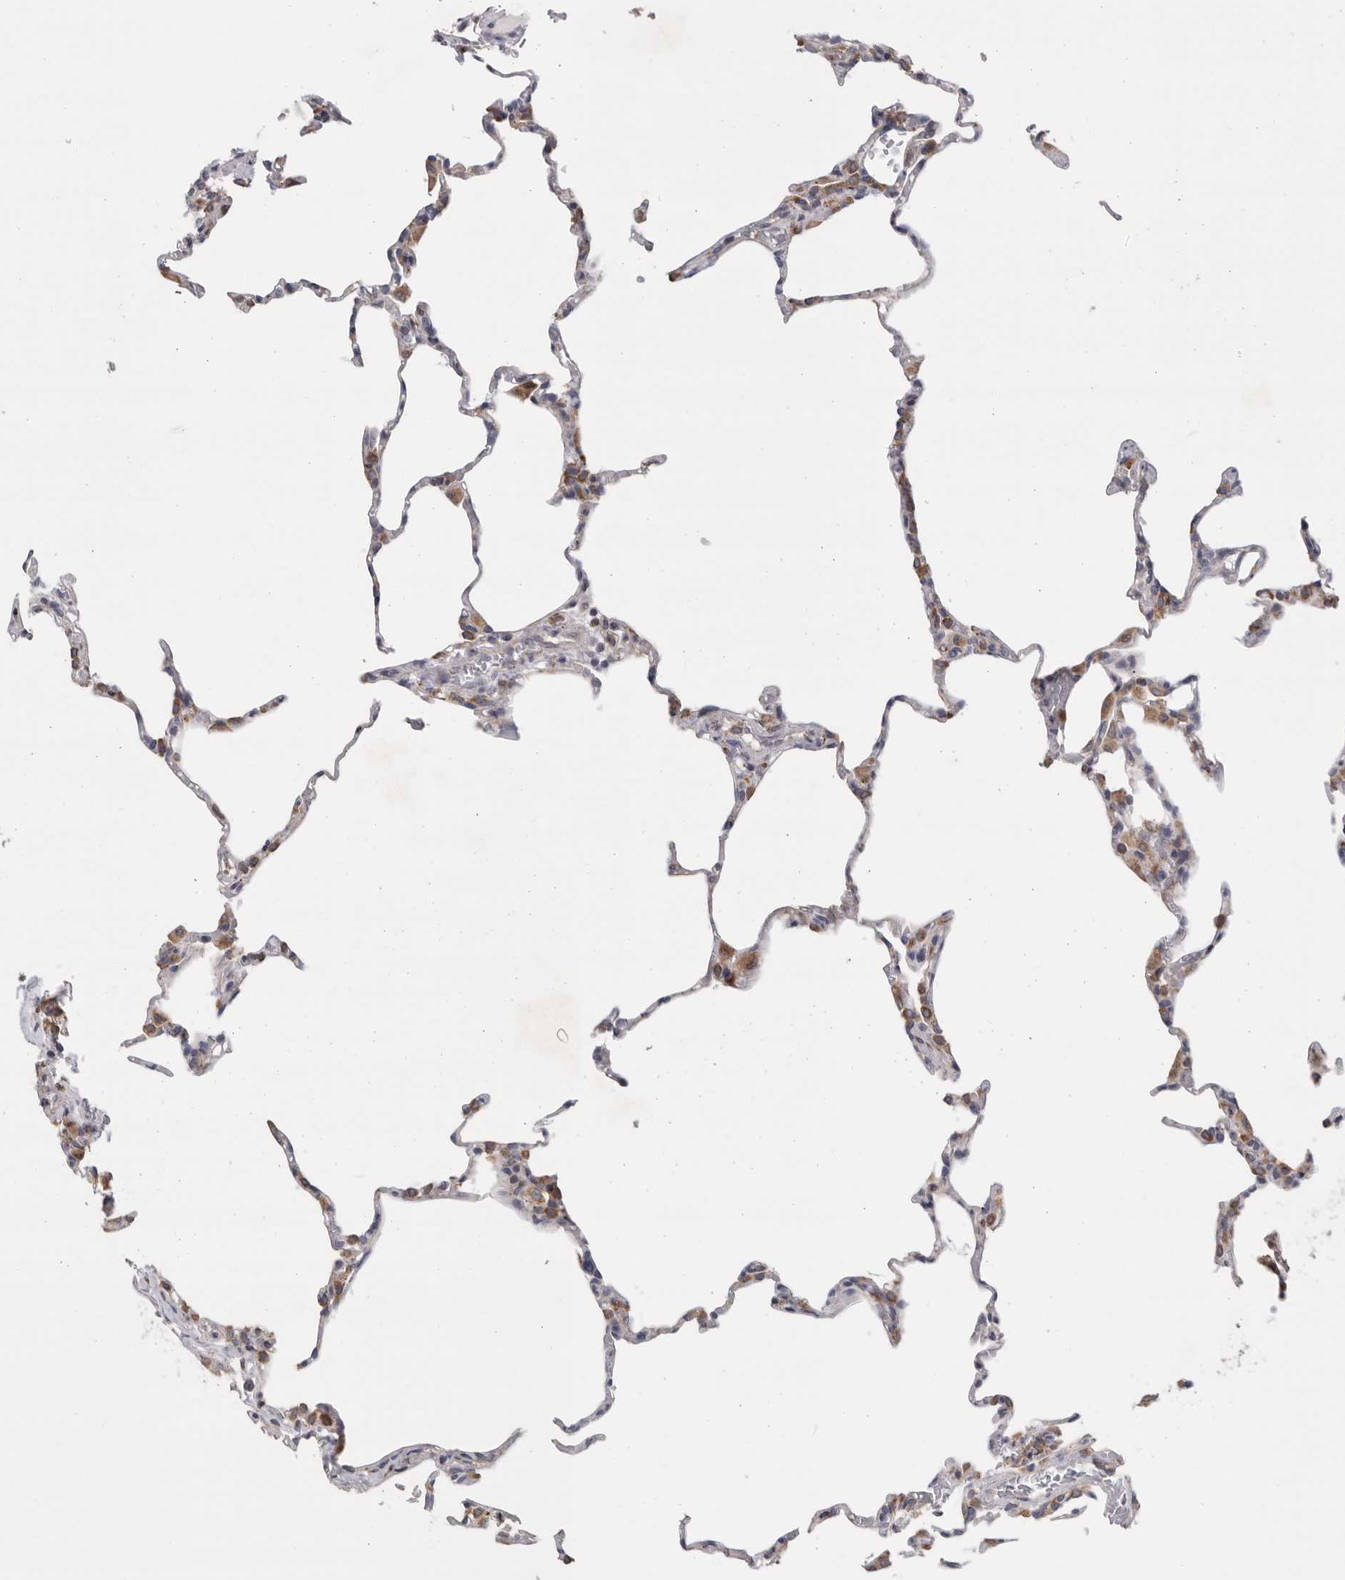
{"staining": {"intensity": "moderate", "quantity": "<25%", "location": "cytoplasmic/membranous"}, "tissue": "lung", "cell_type": "Alveolar cells", "image_type": "normal", "snomed": [{"axis": "morphology", "description": "Normal tissue, NOS"}, {"axis": "topography", "description": "Lung"}], "caption": "Moderate cytoplasmic/membranous staining is present in about <25% of alveolar cells in unremarkable lung.", "gene": "GANAB", "patient": {"sex": "male", "age": 20}}